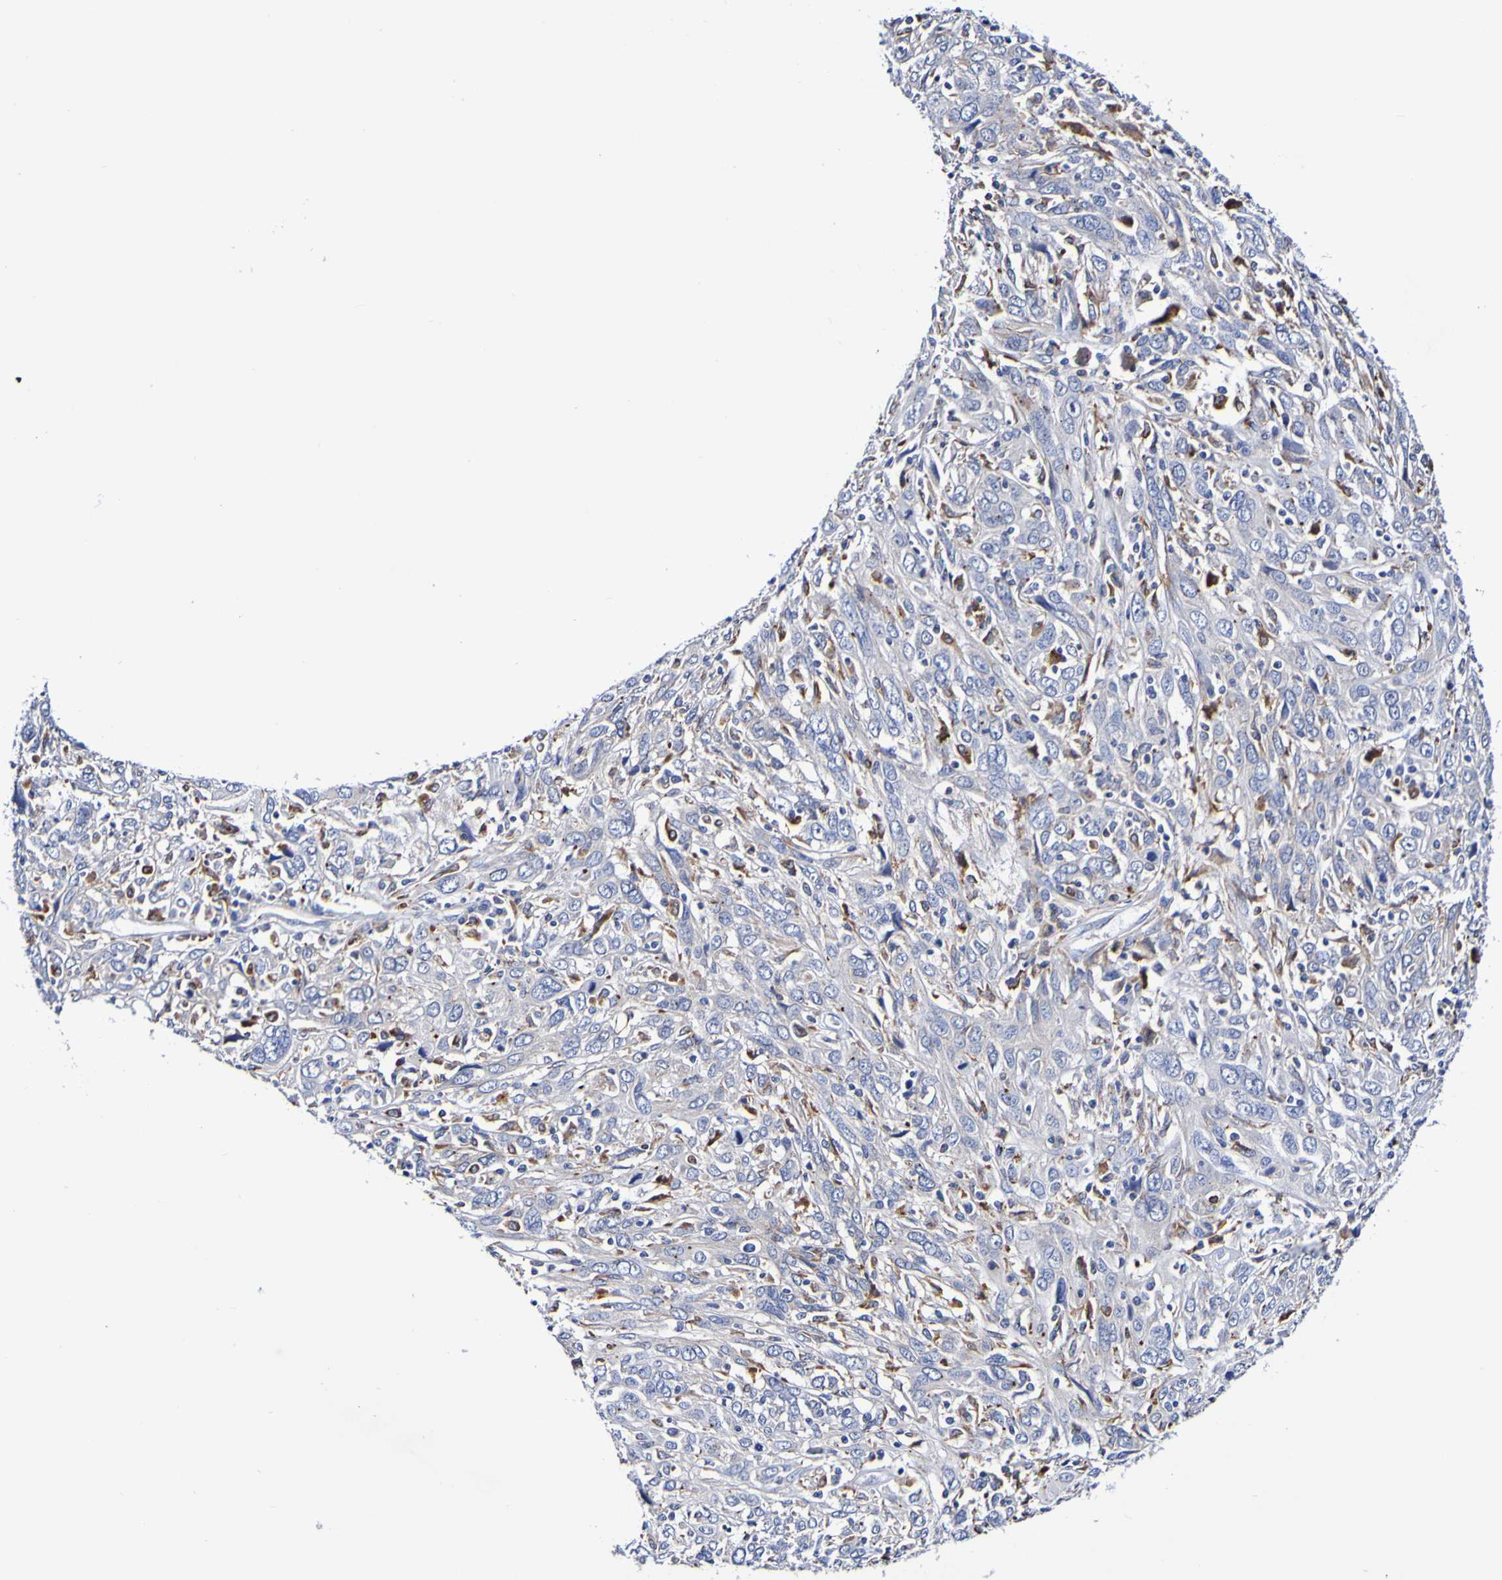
{"staining": {"intensity": "moderate", "quantity": "<25%", "location": "cytoplasmic/membranous"}, "tissue": "cervical cancer", "cell_type": "Tumor cells", "image_type": "cancer", "snomed": [{"axis": "morphology", "description": "Squamous cell carcinoma, NOS"}, {"axis": "topography", "description": "Cervix"}], "caption": "This is a photomicrograph of immunohistochemistry staining of cervical cancer (squamous cell carcinoma), which shows moderate positivity in the cytoplasmic/membranous of tumor cells.", "gene": "SEZ6", "patient": {"sex": "female", "age": 46}}